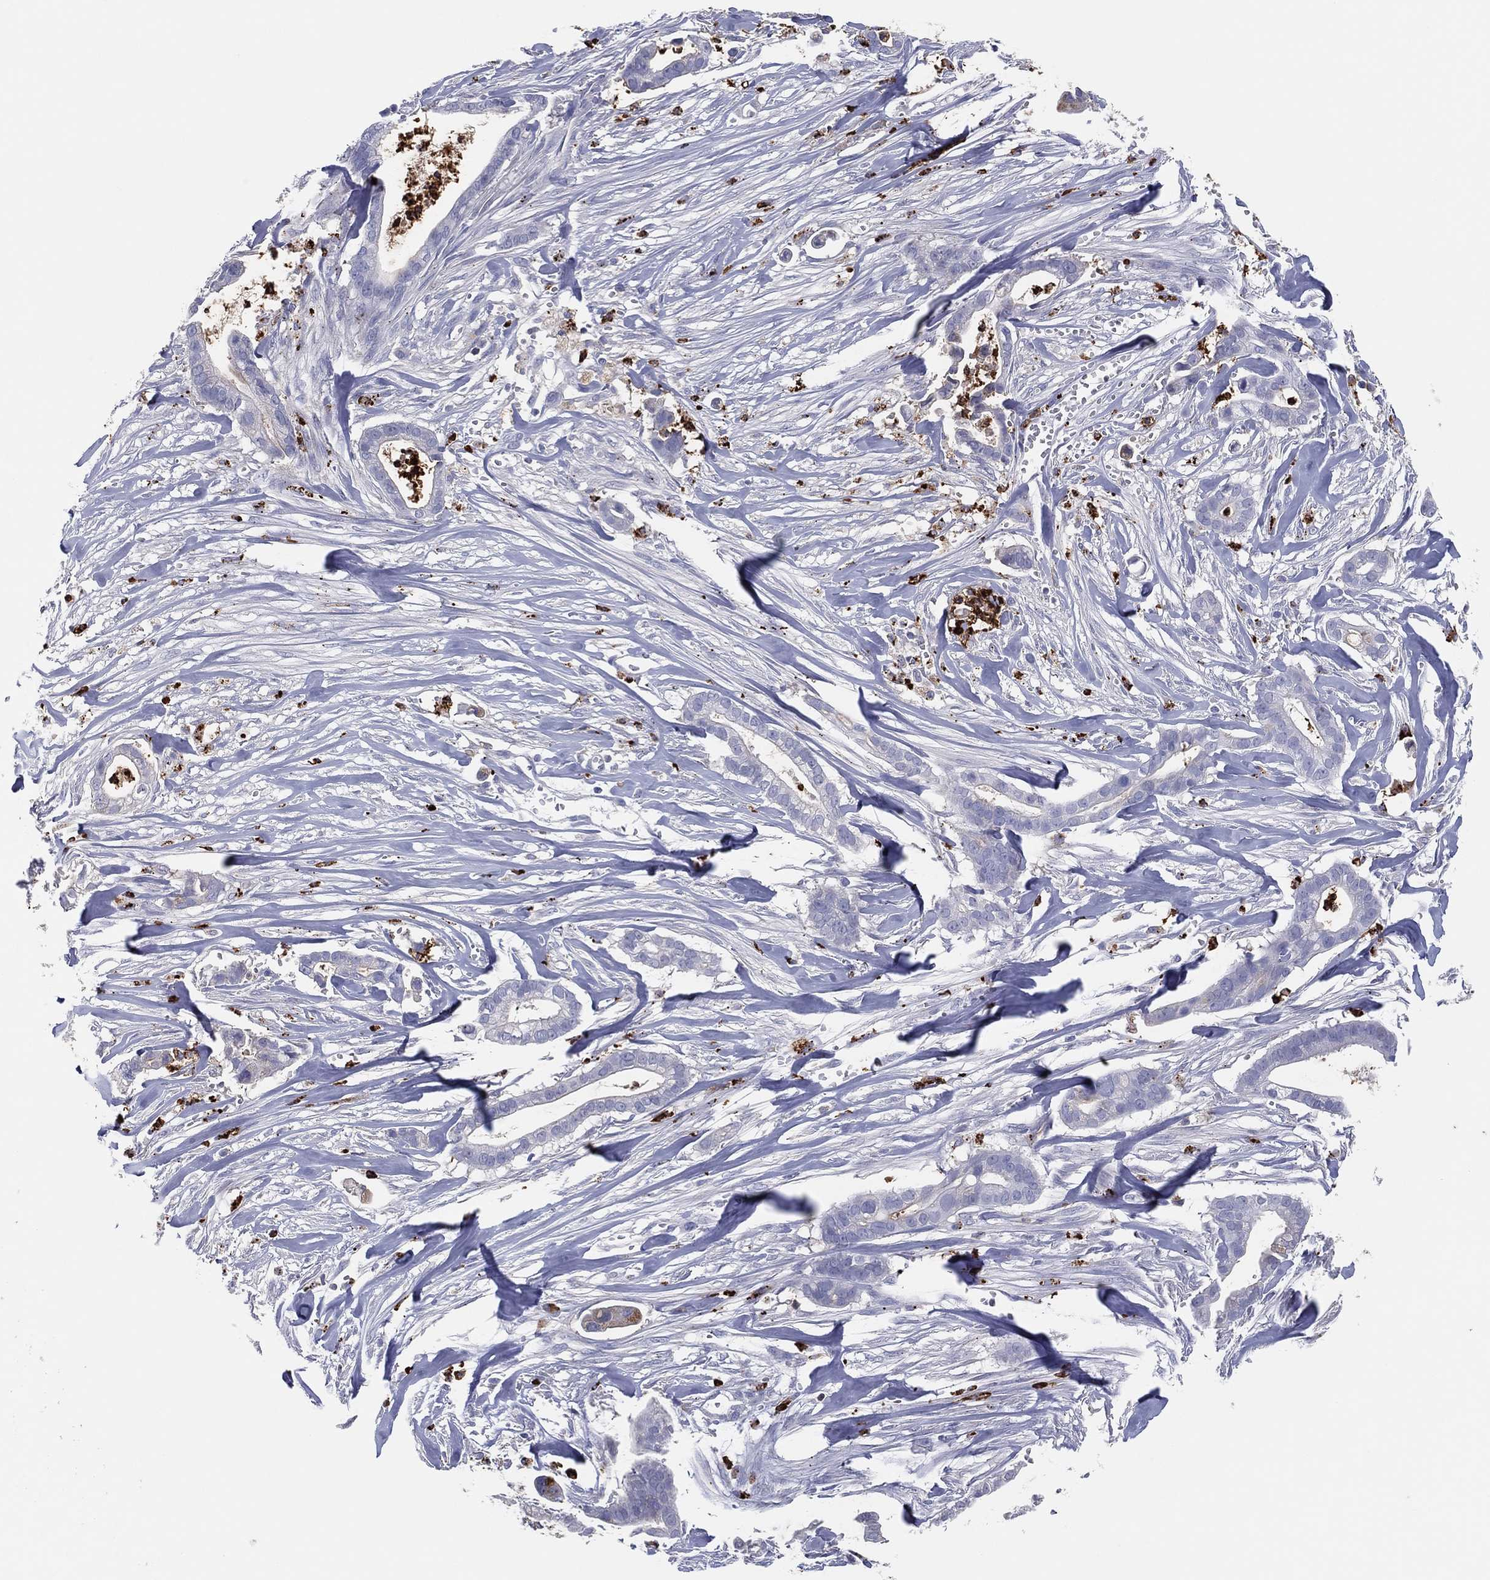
{"staining": {"intensity": "negative", "quantity": "none", "location": "none"}, "tissue": "pancreatic cancer", "cell_type": "Tumor cells", "image_type": "cancer", "snomed": [{"axis": "morphology", "description": "Adenocarcinoma, NOS"}, {"axis": "topography", "description": "Pancreas"}], "caption": "IHC photomicrograph of human pancreatic cancer (adenocarcinoma) stained for a protein (brown), which reveals no expression in tumor cells.", "gene": "PLAC8", "patient": {"sex": "male", "age": 61}}